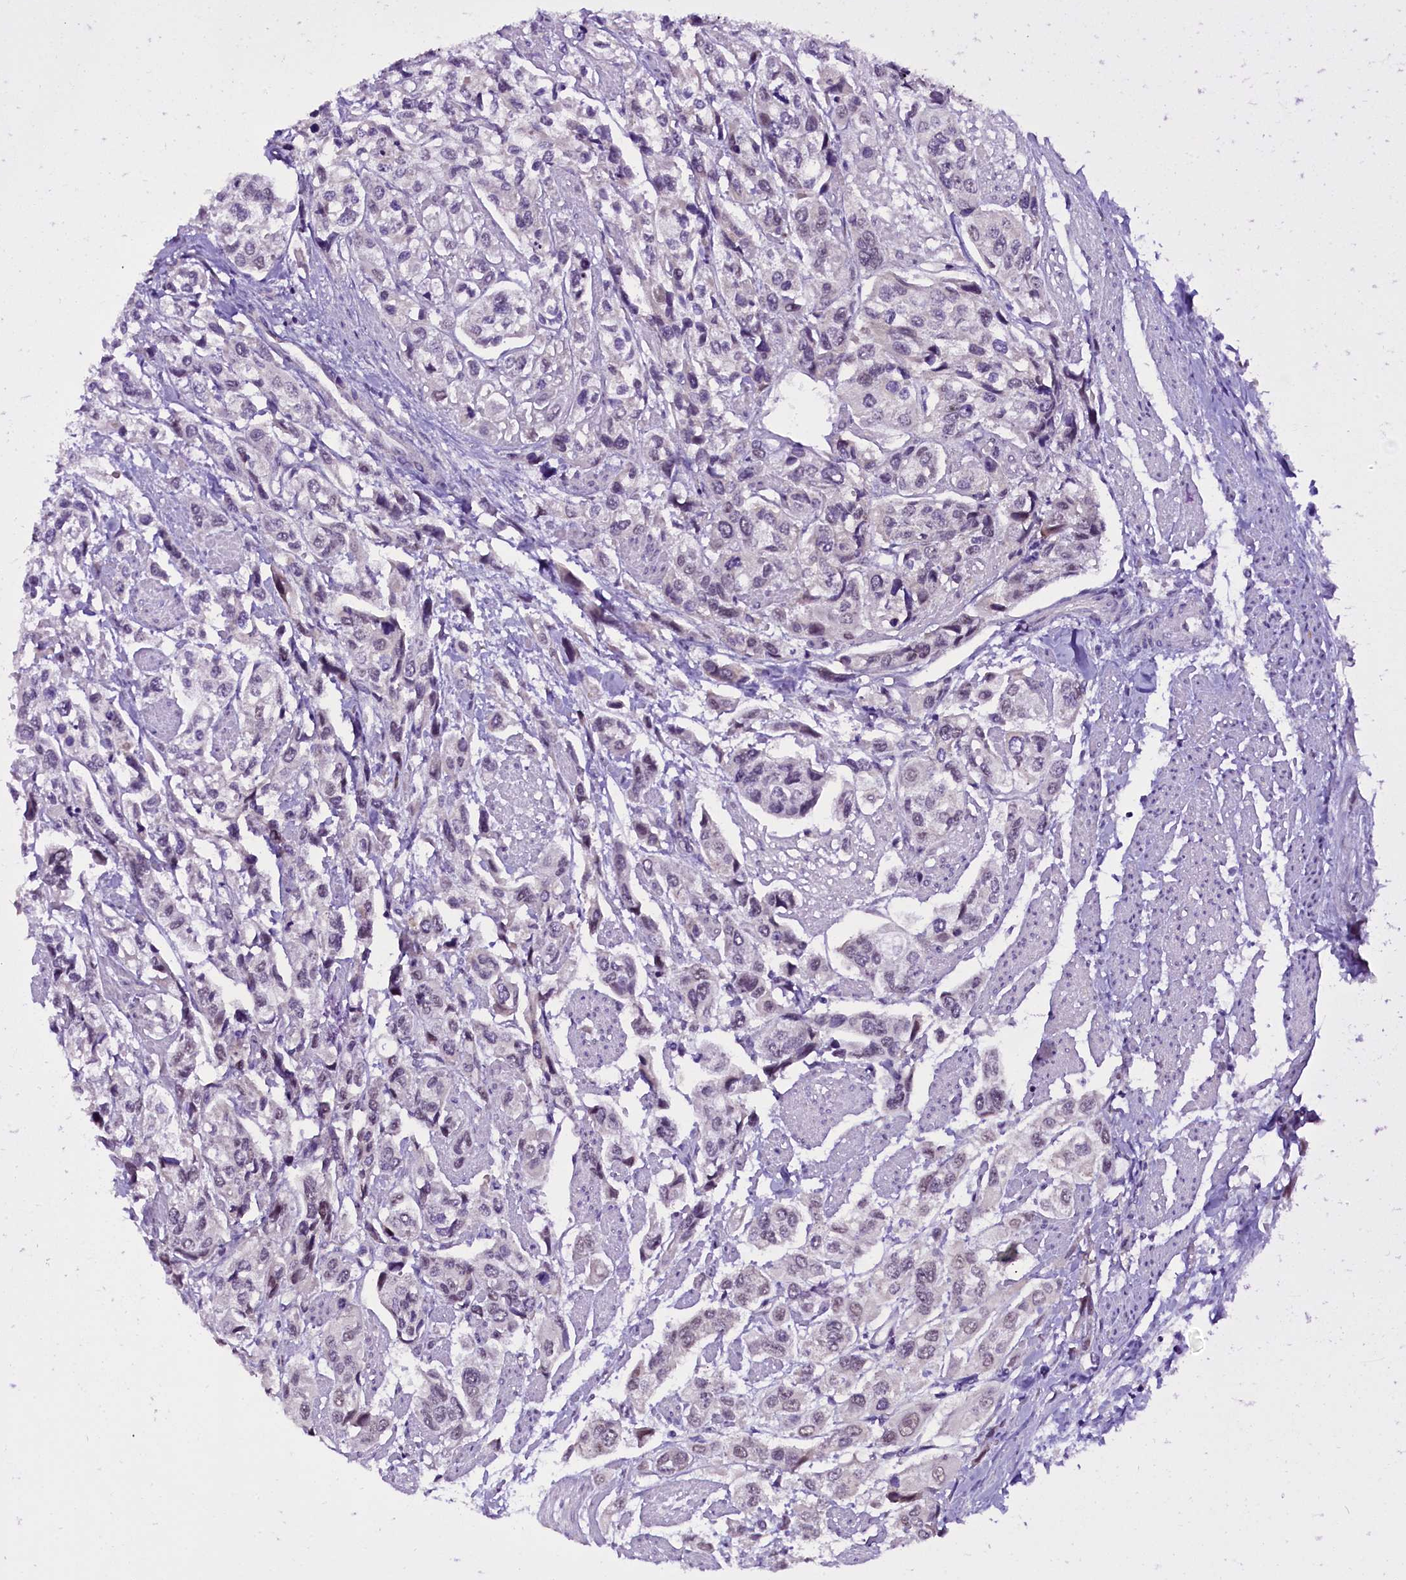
{"staining": {"intensity": "weak", "quantity": "<25%", "location": "nuclear"}, "tissue": "urothelial cancer", "cell_type": "Tumor cells", "image_type": "cancer", "snomed": [{"axis": "morphology", "description": "Urothelial carcinoma, High grade"}, {"axis": "topography", "description": "Urinary bladder"}], "caption": "Urothelial cancer was stained to show a protein in brown. There is no significant staining in tumor cells.", "gene": "RPUSD2", "patient": {"sex": "male", "age": 67}}